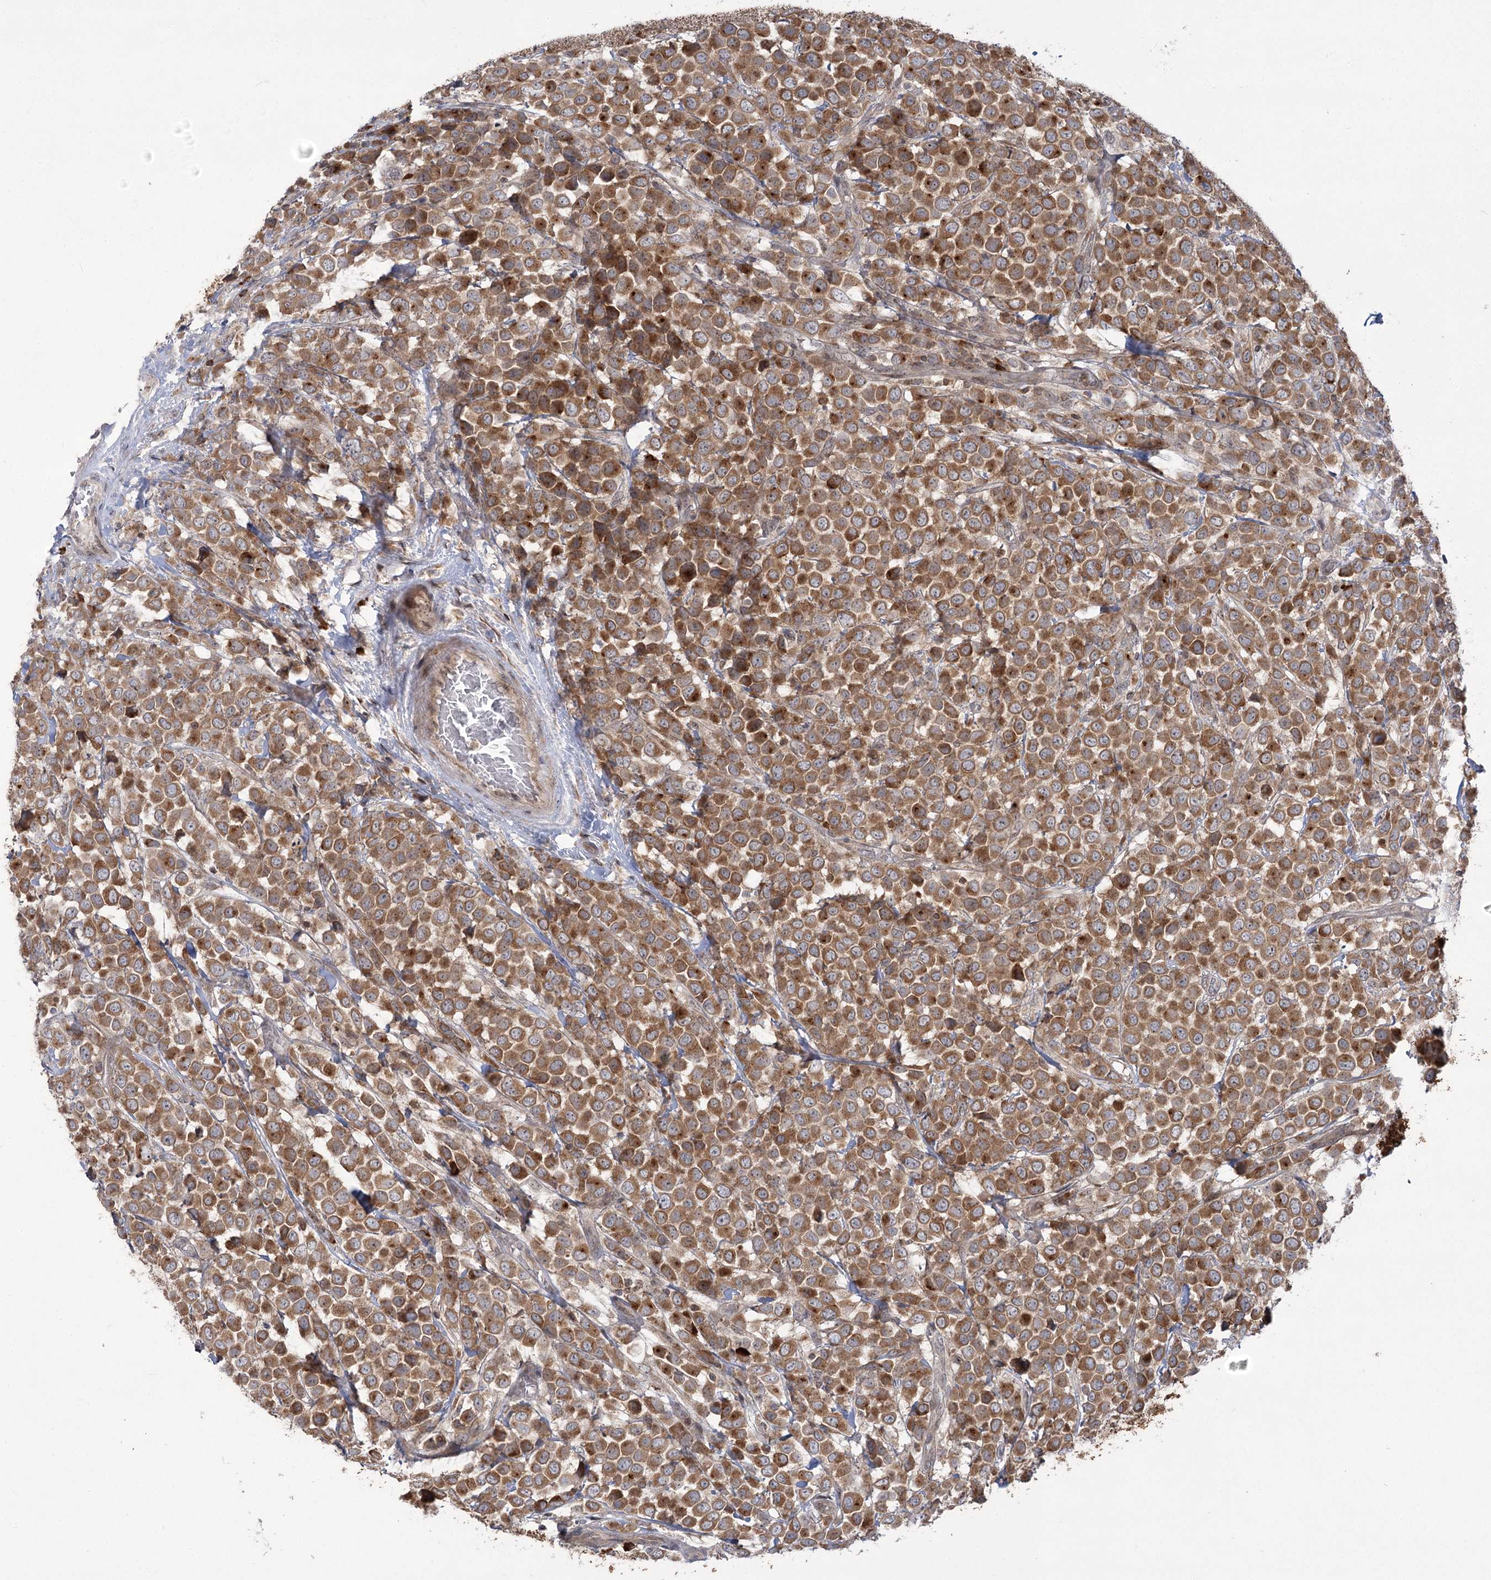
{"staining": {"intensity": "moderate", "quantity": ">75%", "location": "cytoplasmic/membranous"}, "tissue": "breast cancer", "cell_type": "Tumor cells", "image_type": "cancer", "snomed": [{"axis": "morphology", "description": "Duct carcinoma"}, {"axis": "topography", "description": "Breast"}], "caption": "Tumor cells reveal moderate cytoplasmic/membranous positivity in approximately >75% of cells in breast cancer.", "gene": "SYTL1", "patient": {"sex": "female", "age": 61}}